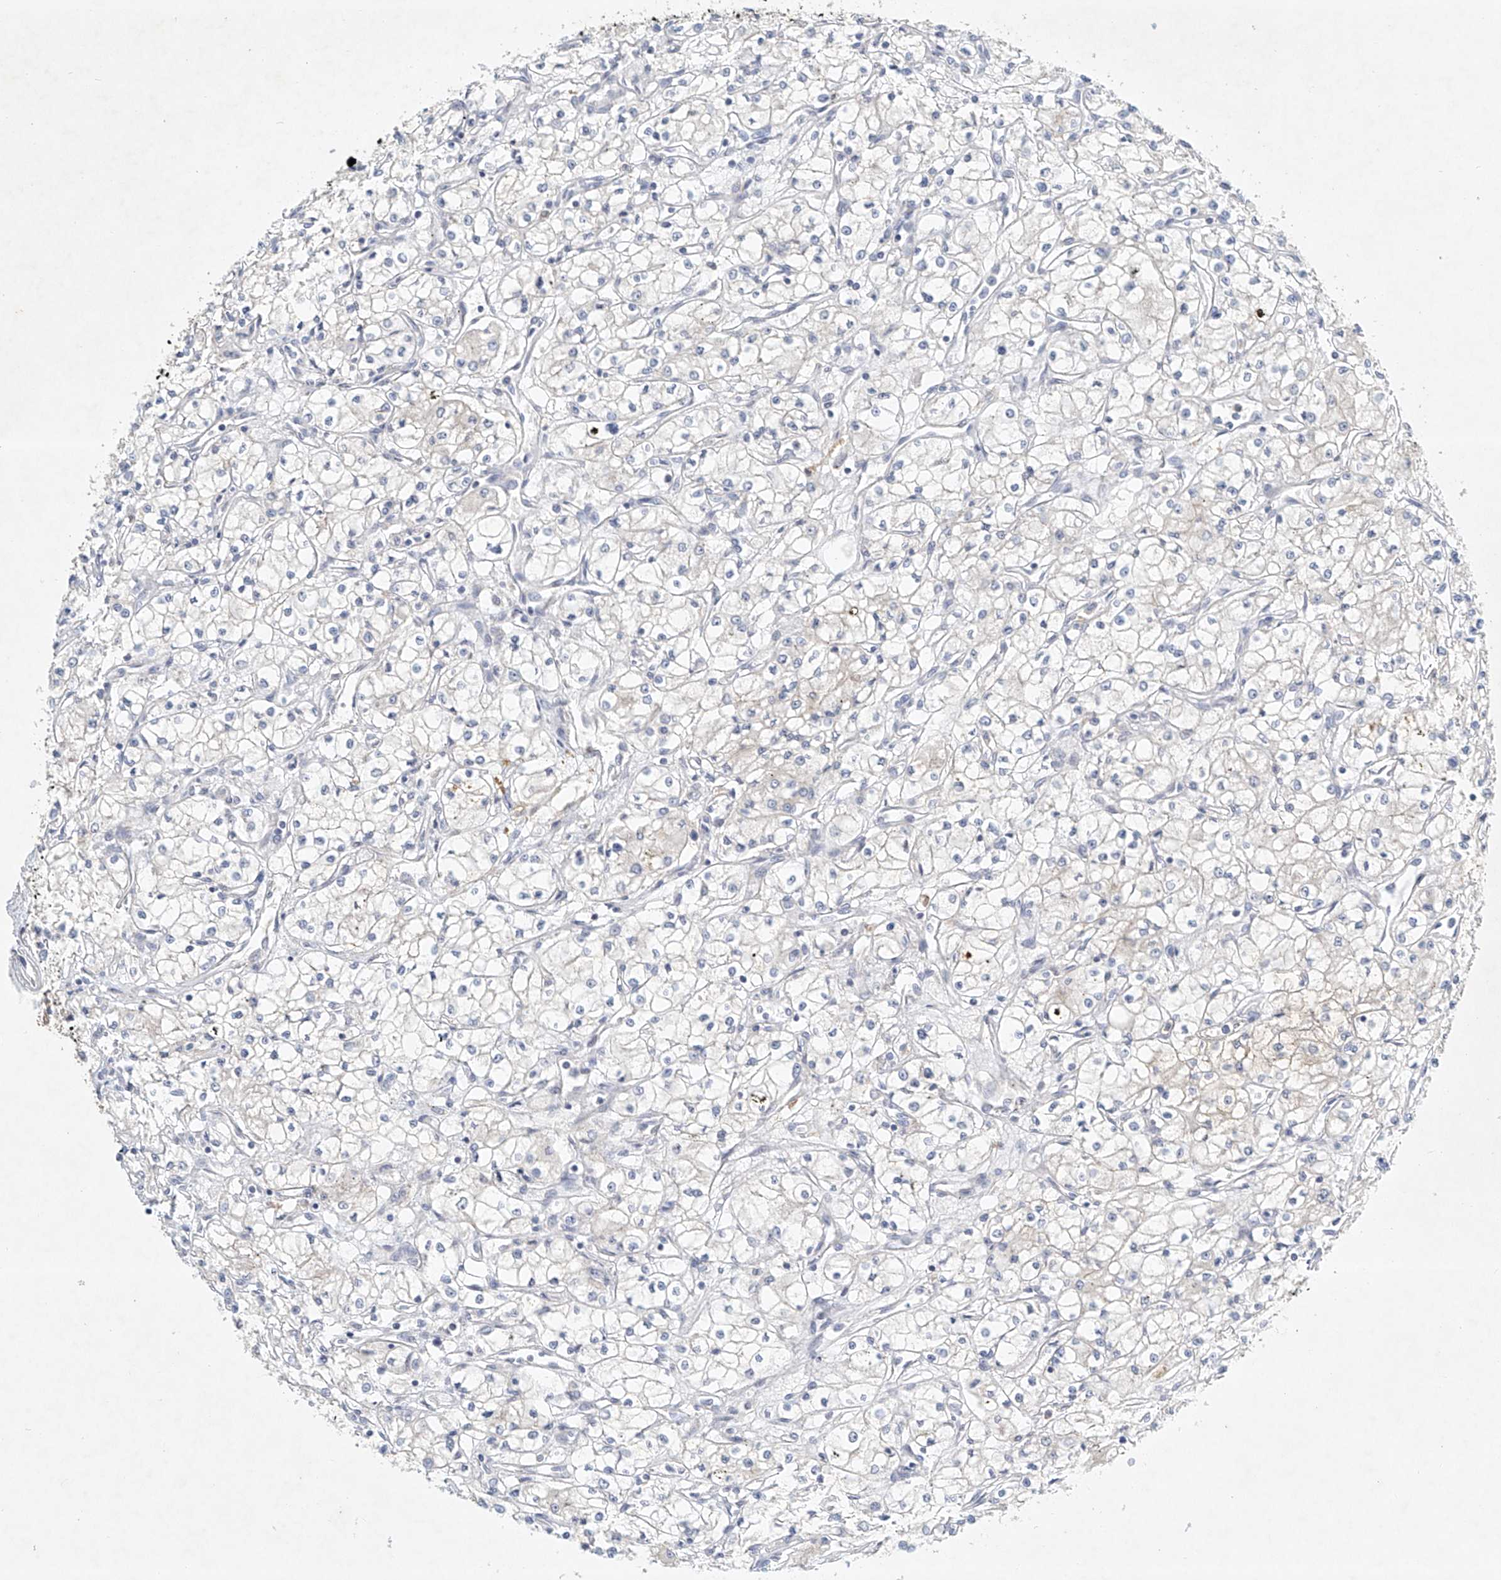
{"staining": {"intensity": "negative", "quantity": "none", "location": "none"}, "tissue": "renal cancer", "cell_type": "Tumor cells", "image_type": "cancer", "snomed": [{"axis": "morphology", "description": "Adenocarcinoma, NOS"}, {"axis": "topography", "description": "Kidney"}], "caption": "Adenocarcinoma (renal) was stained to show a protein in brown. There is no significant staining in tumor cells.", "gene": "CARMIL1", "patient": {"sex": "male", "age": 59}}